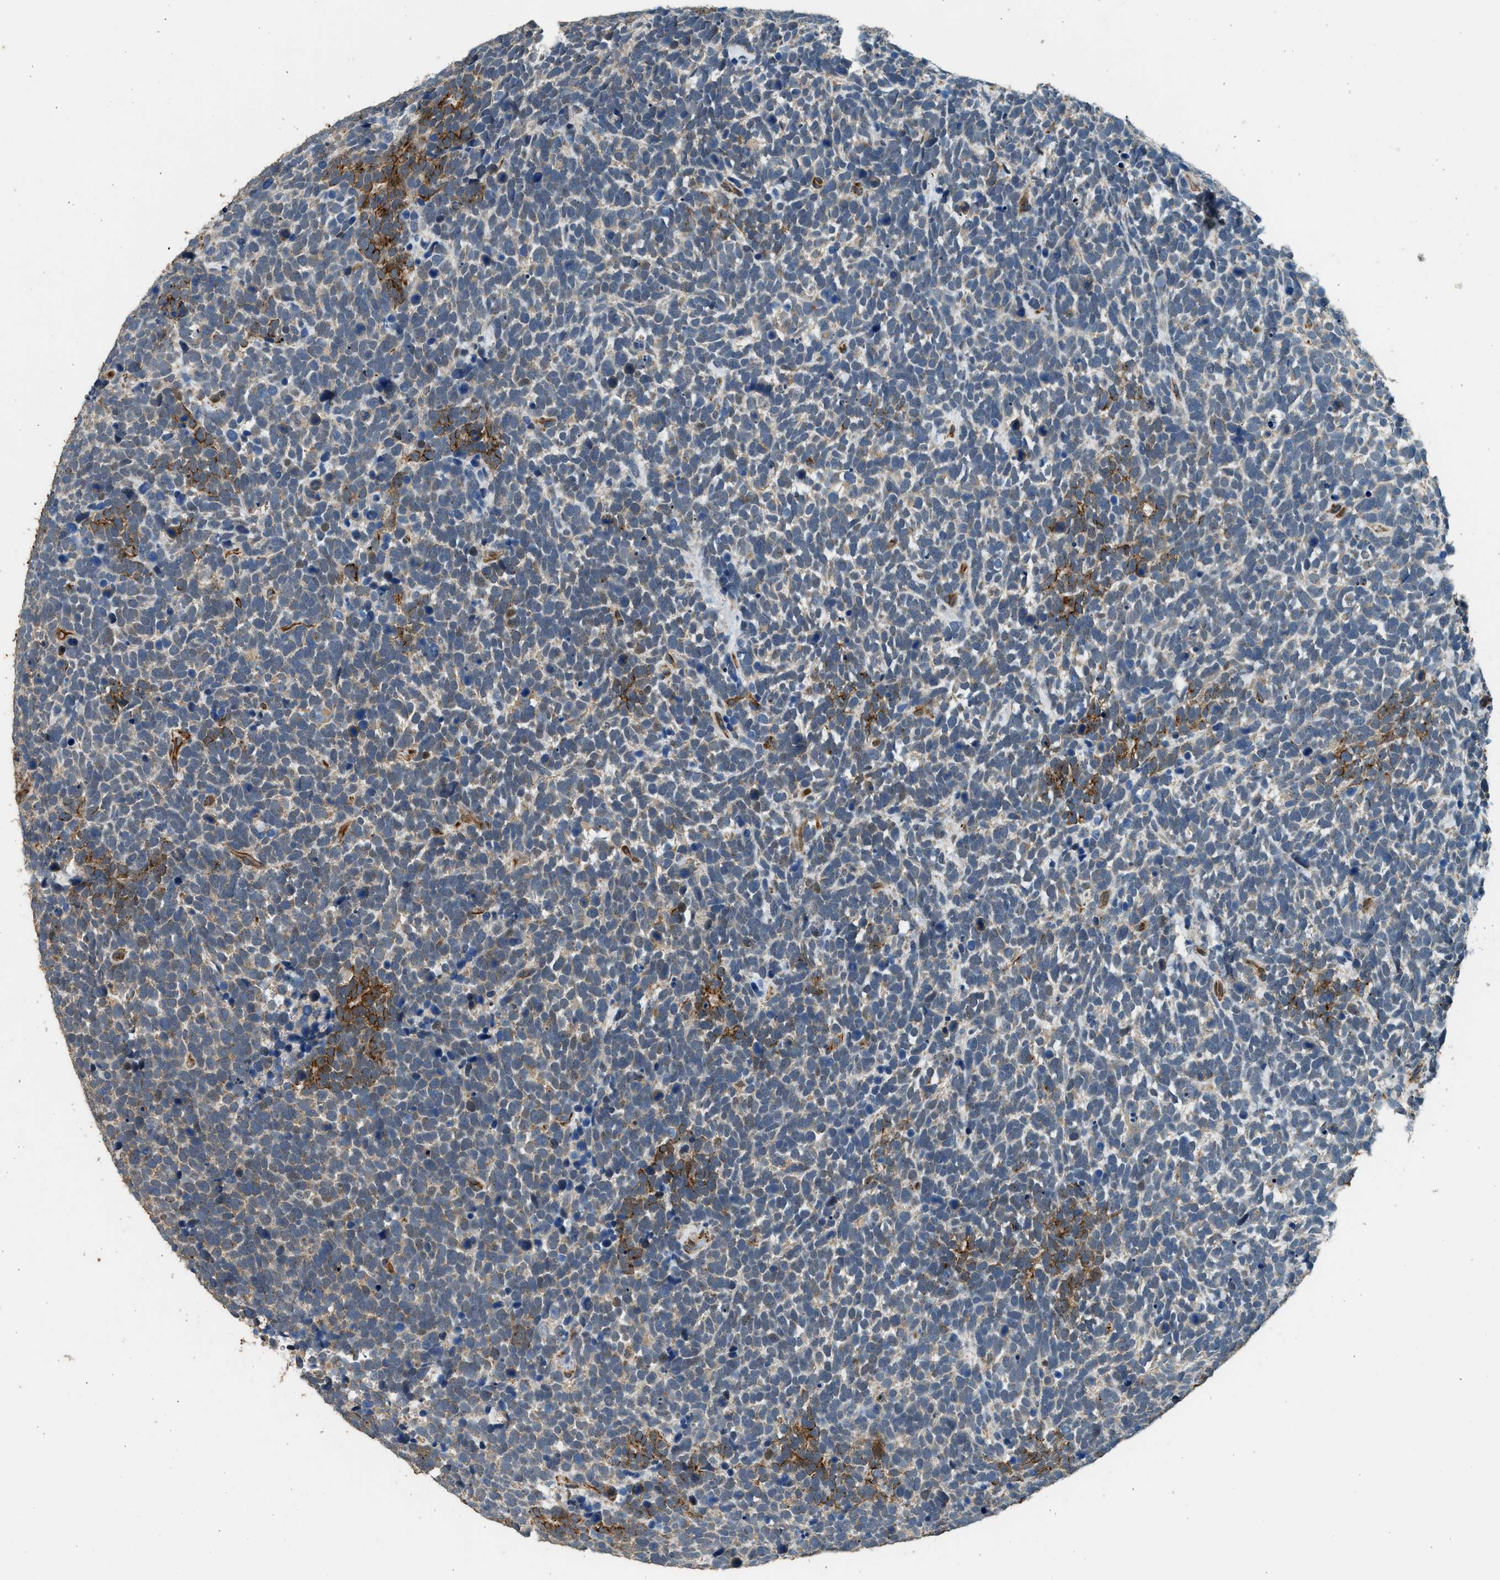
{"staining": {"intensity": "moderate", "quantity": "<25%", "location": "cytoplasmic/membranous"}, "tissue": "urothelial cancer", "cell_type": "Tumor cells", "image_type": "cancer", "snomed": [{"axis": "morphology", "description": "Urothelial carcinoma, High grade"}, {"axis": "topography", "description": "Urinary bladder"}], "caption": "Protein staining by immunohistochemistry reveals moderate cytoplasmic/membranous positivity in about <25% of tumor cells in urothelial carcinoma (high-grade).", "gene": "PCLO", "patient": {"sex": "female", "age": 82}}